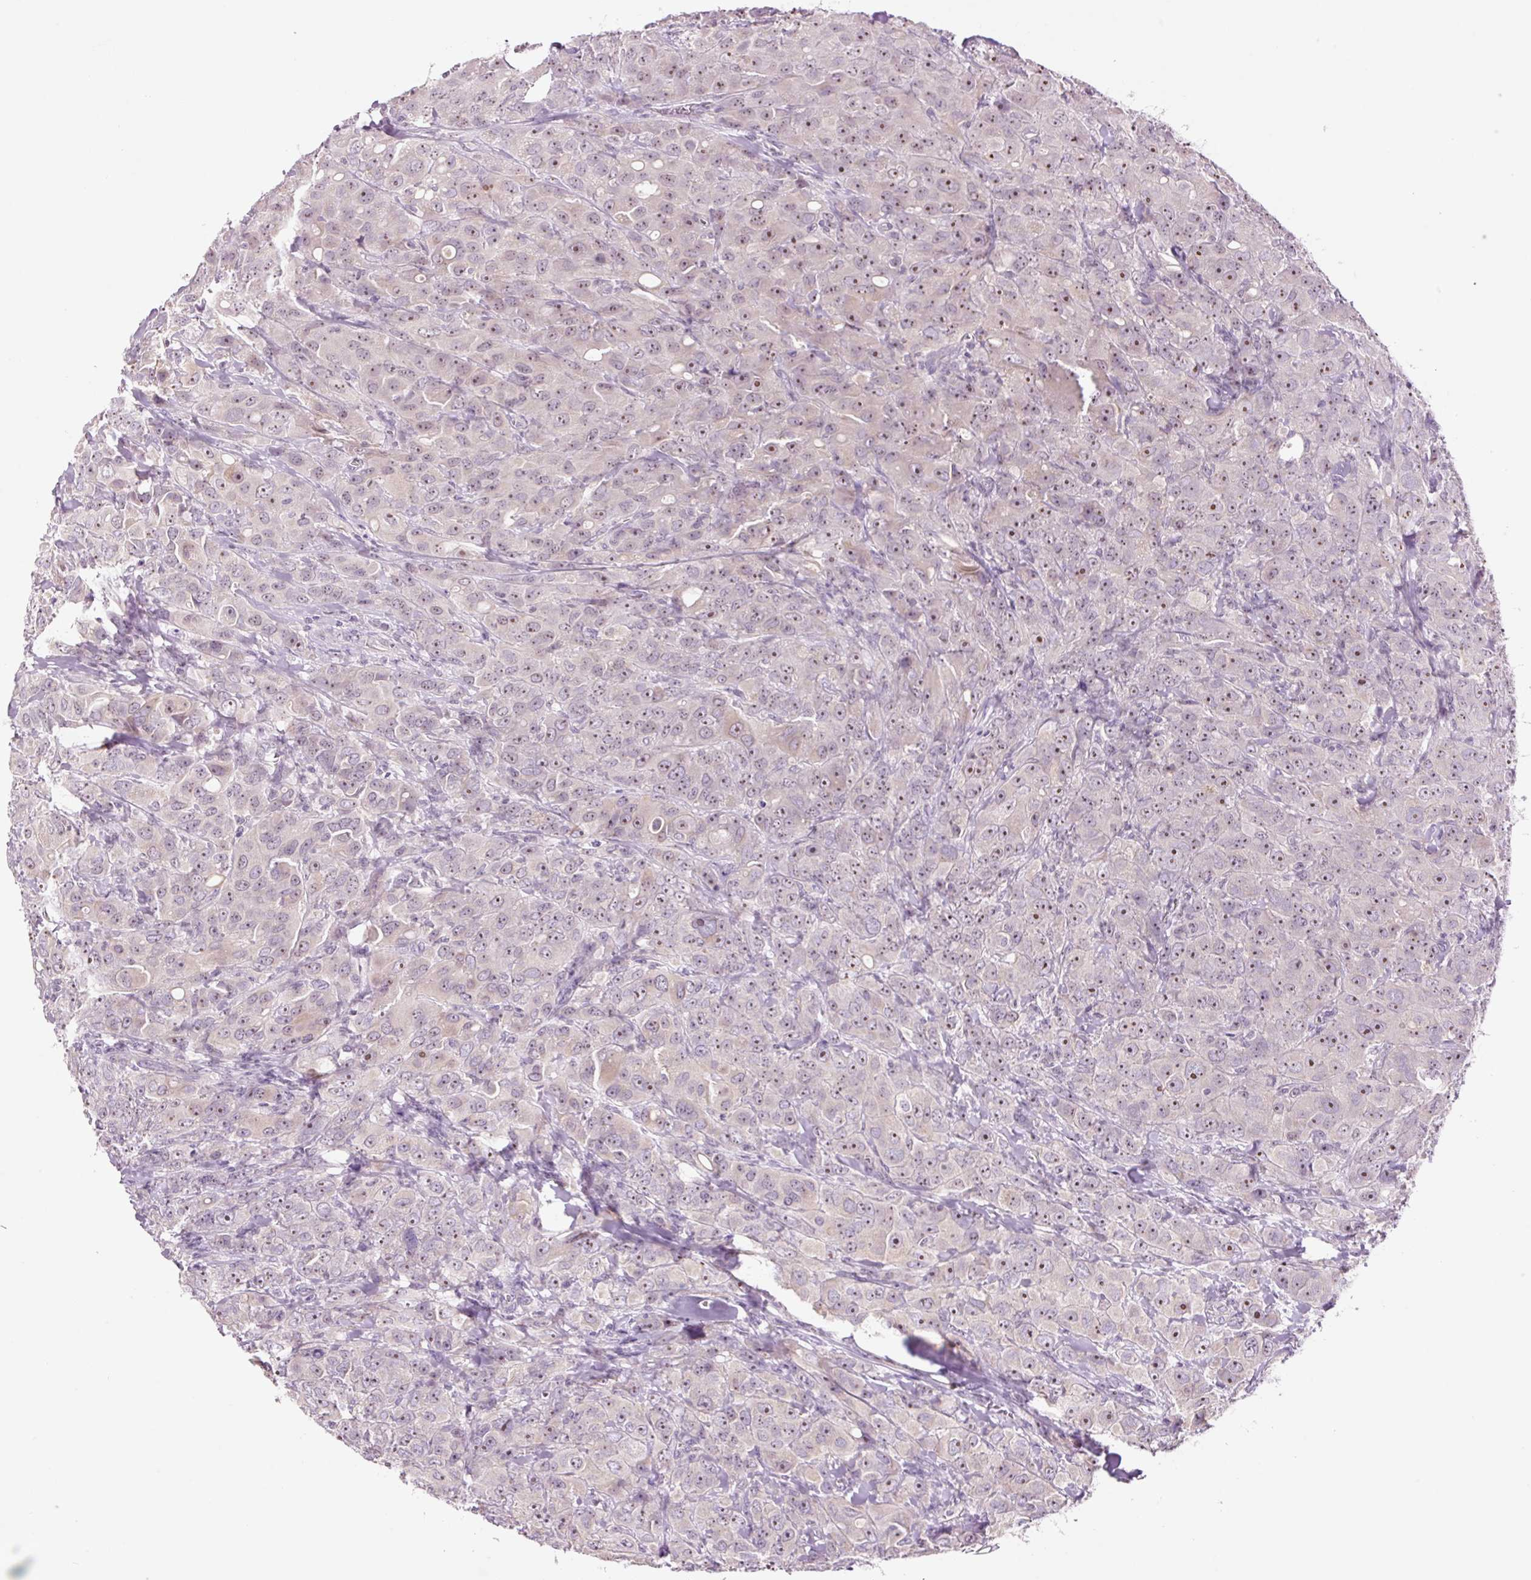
{"staining": {"intensity": "moderate", "quantity": ">75%", "location": "nuclear"}, "tissue": "breast cancer", "cell_type": "Tumor cells", "image_type": "cancer", "snomed": [{"axis": "morphology", "description": "Duct carcinoma"}, {"axis": "topography", "description": "Breast"}], "caption": "Protein staining displays moderate nuclear positivity in approximately >75% of tumor cells in breast cancer. The staining is performed using DAB brown chromogen to label protein expression. The nuclei are counter-stained blue using hematoxylin.", "gene": "GCG", "patient": {"sex": "female", "age": 43}}